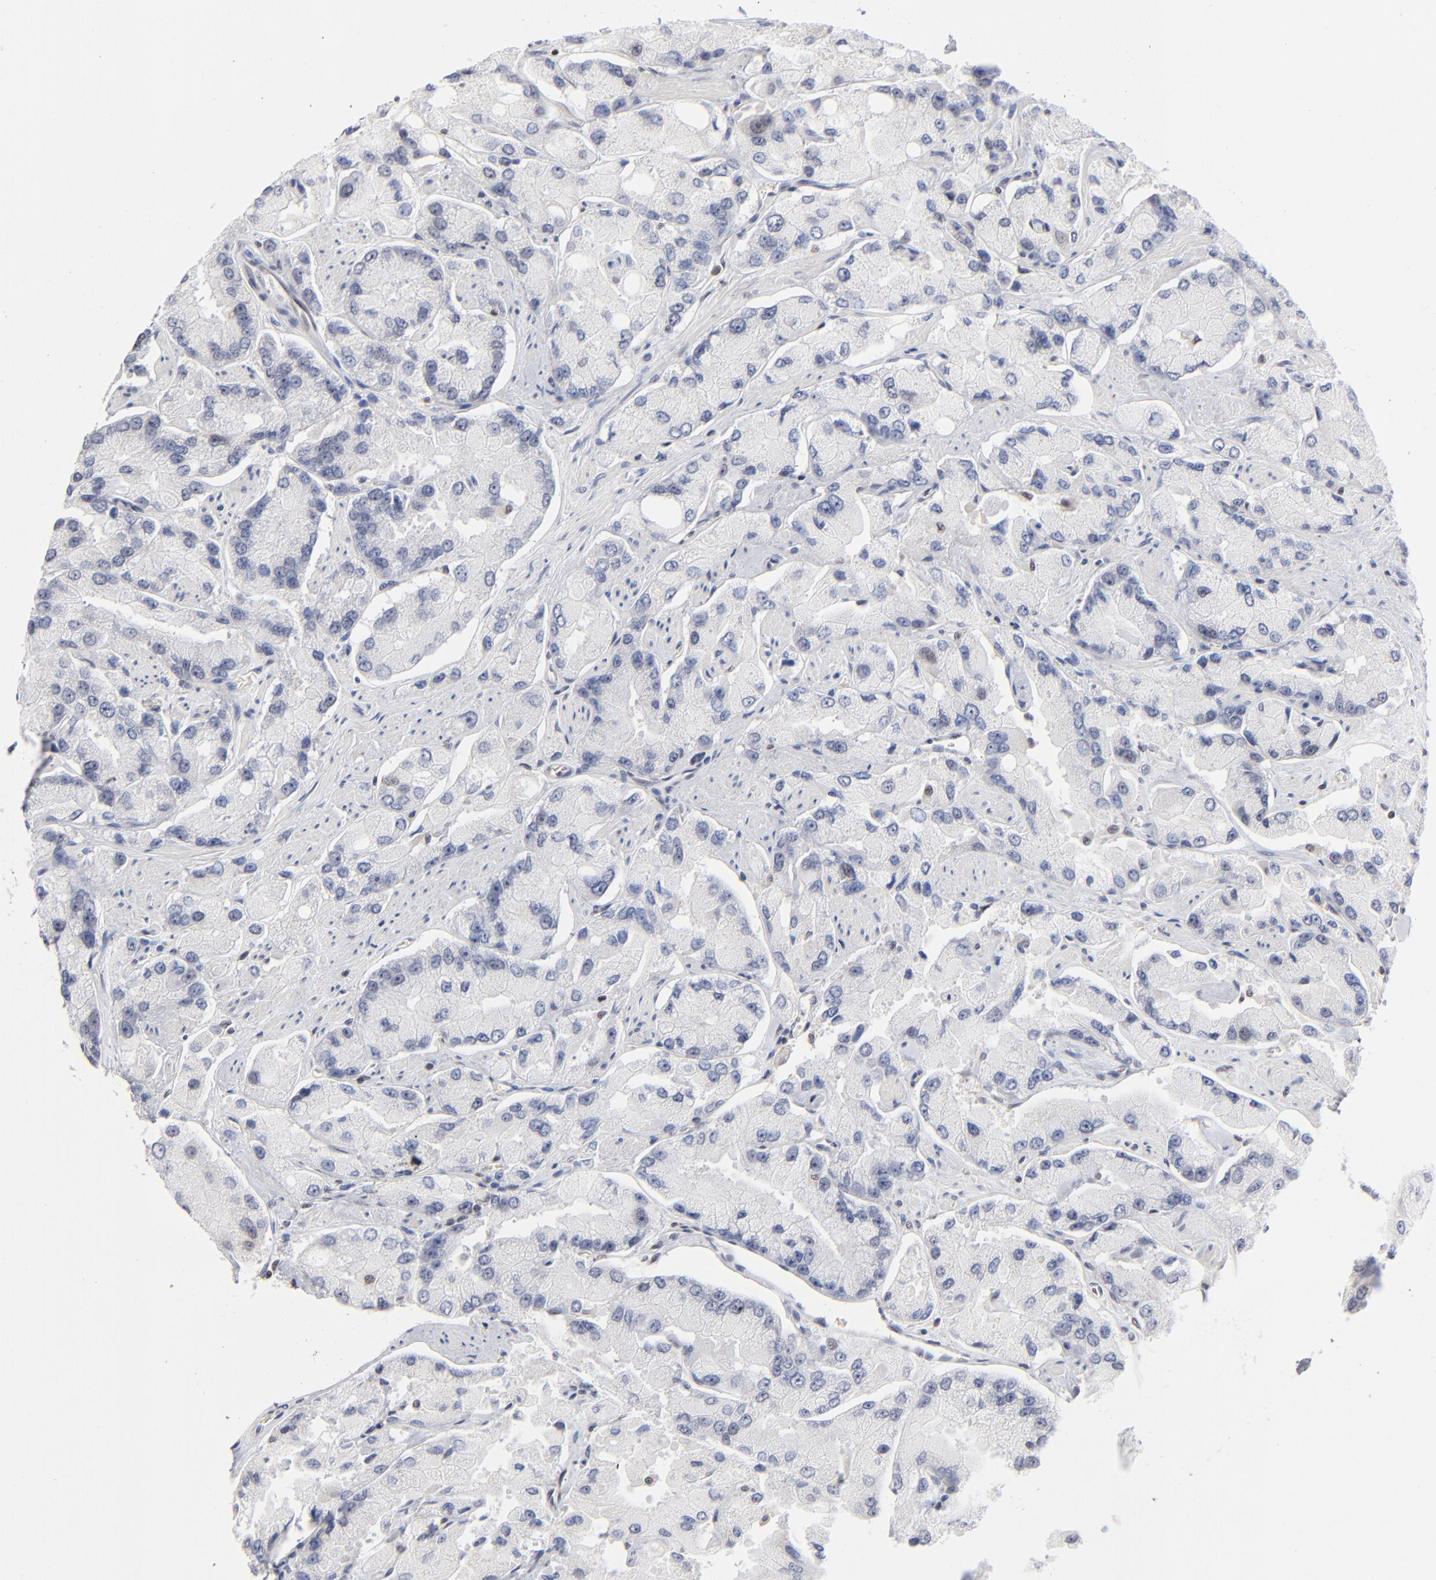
{"staining": {"intensity": "negative", "quantity": "none", "location": "none"}, "tissue": "prostate cancer", "cell_type": "Tumor cells", "image_type": "cancer", "snomed": [{"axis": "morphology", "description": "Adenocarcinoma, High grade"}, {"axis": "topography", "description": "Prostate"}], "caption": "An IHC micrograph of high-grade adenocarcinoma (prostate) is shown. There is no staining in tumor cells of high-grade adenocarcinoma (prostate).", "gene": "MAX", "patient": {"sex": "male", "age": 58}}